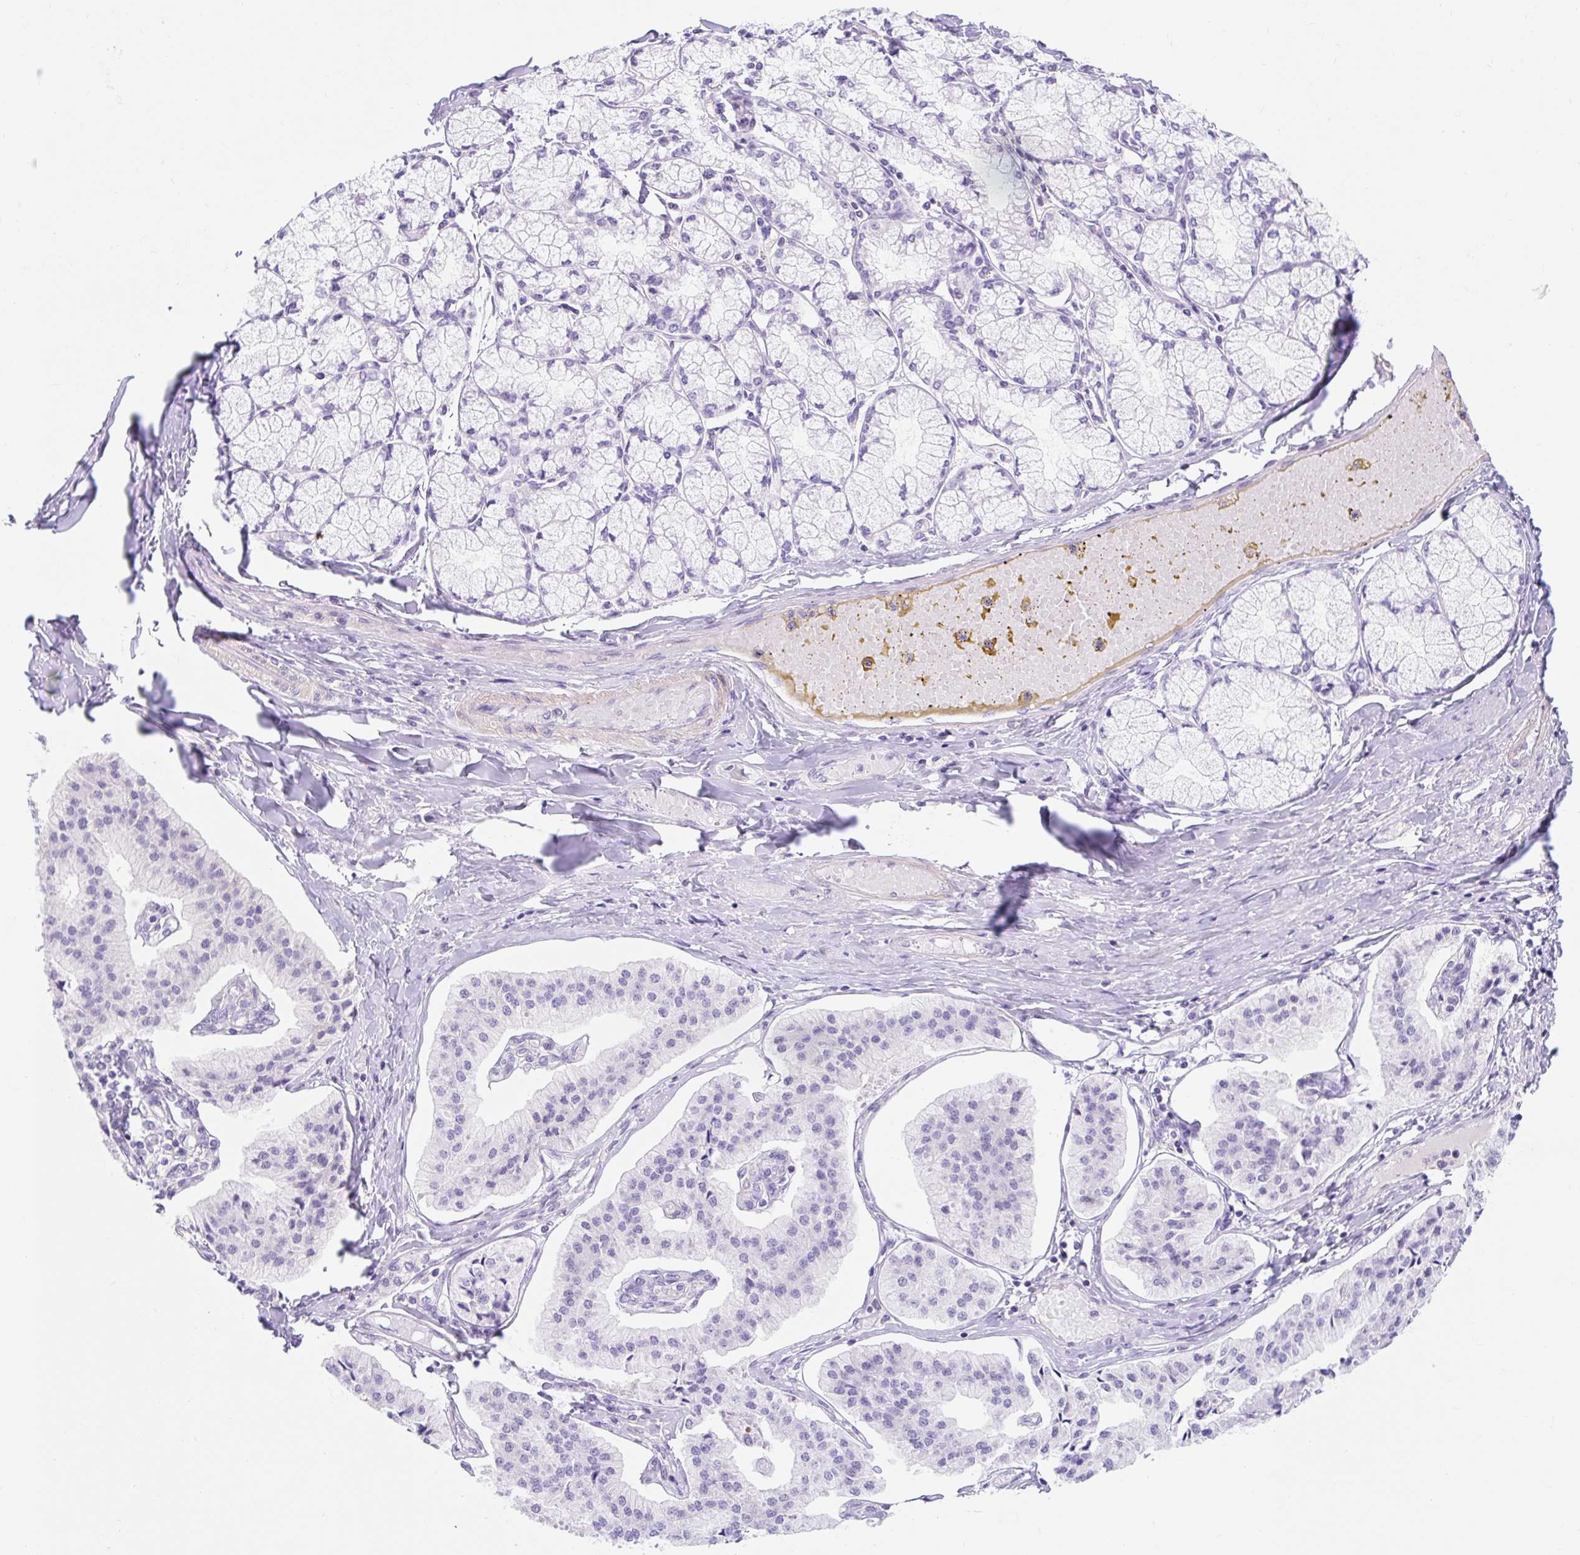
{"staining": {"intensity": "negative", "quantity": "none", "location": "none"}, "tissue": "pancreatic cancer", "cell_type": "Tumor cells", "image_type": "cancer", "snomed": [{"axis": "morphology", "description": "Adenocarcinoma, NOS"}, {"axis": "topography", "description": "Pancreas"}], "caption": "The histopathology image reveals no staining of tumor cells in adenocarcinoma (pancreatic). (Brightfield microscopy of DAB immunohistochemistry at high magnification).", "gene": "SLC28A1", "patient": {"sex": "female", "age": 50}}